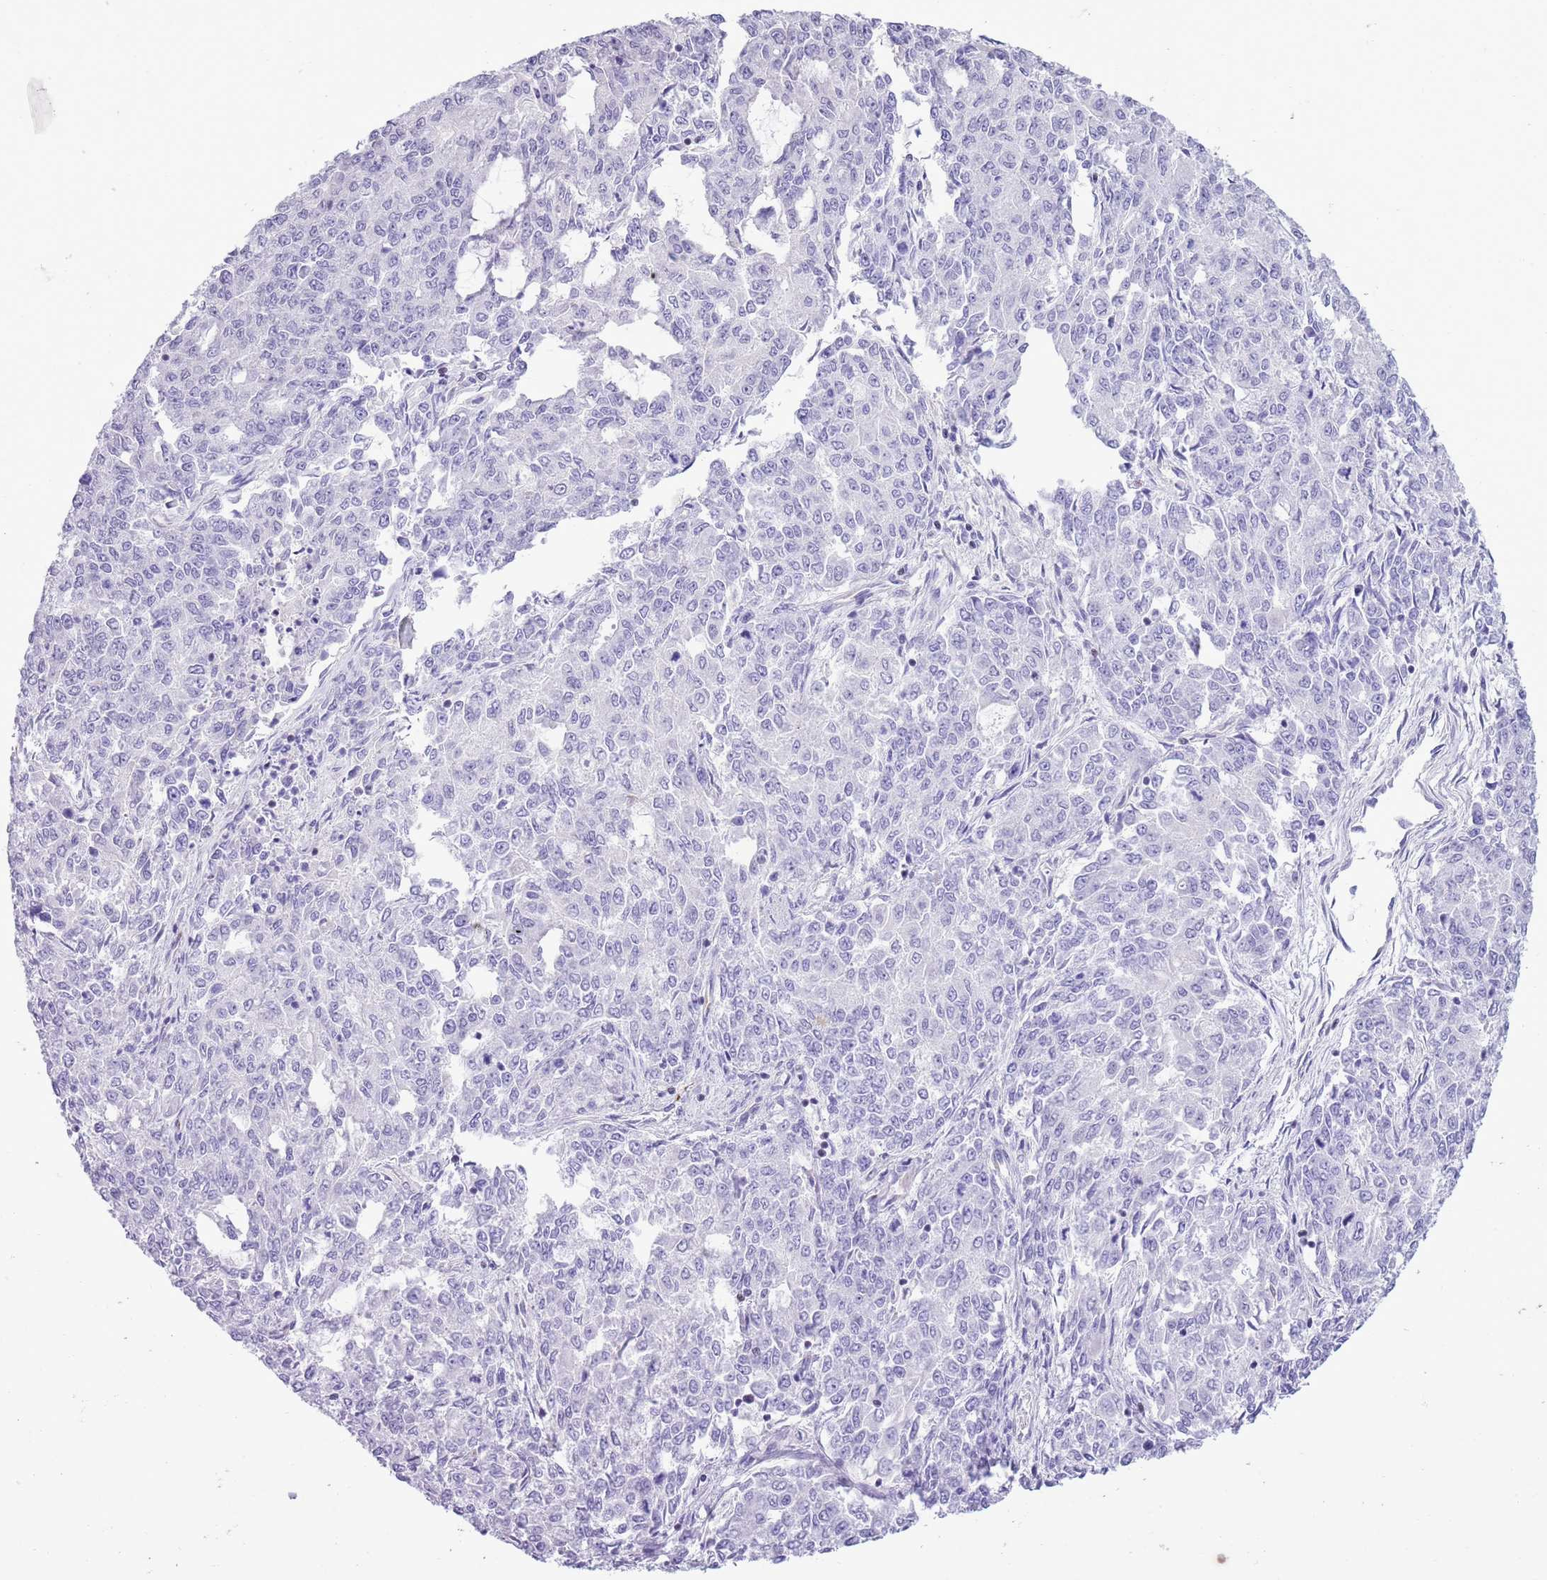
{"staining": {"intensity": "negative", "quantity": "none", "location": "none"}, "tissue": "endometrial cancer", "cell_type": "Tumor cells", "image_type": "cancer", "snomed": [{"axis": "morphology", "description": "Adenocarcinoma, NOS"}, {"axis": "topography", "description": "Endometrium"}], "caption": "Immunohistochemical staining of adenocarcinoma (endometrial) demonstrates no significant expression in tumor cells.", "gene": "BCL11B", "patient": {"sex": "female", "age": 50}}